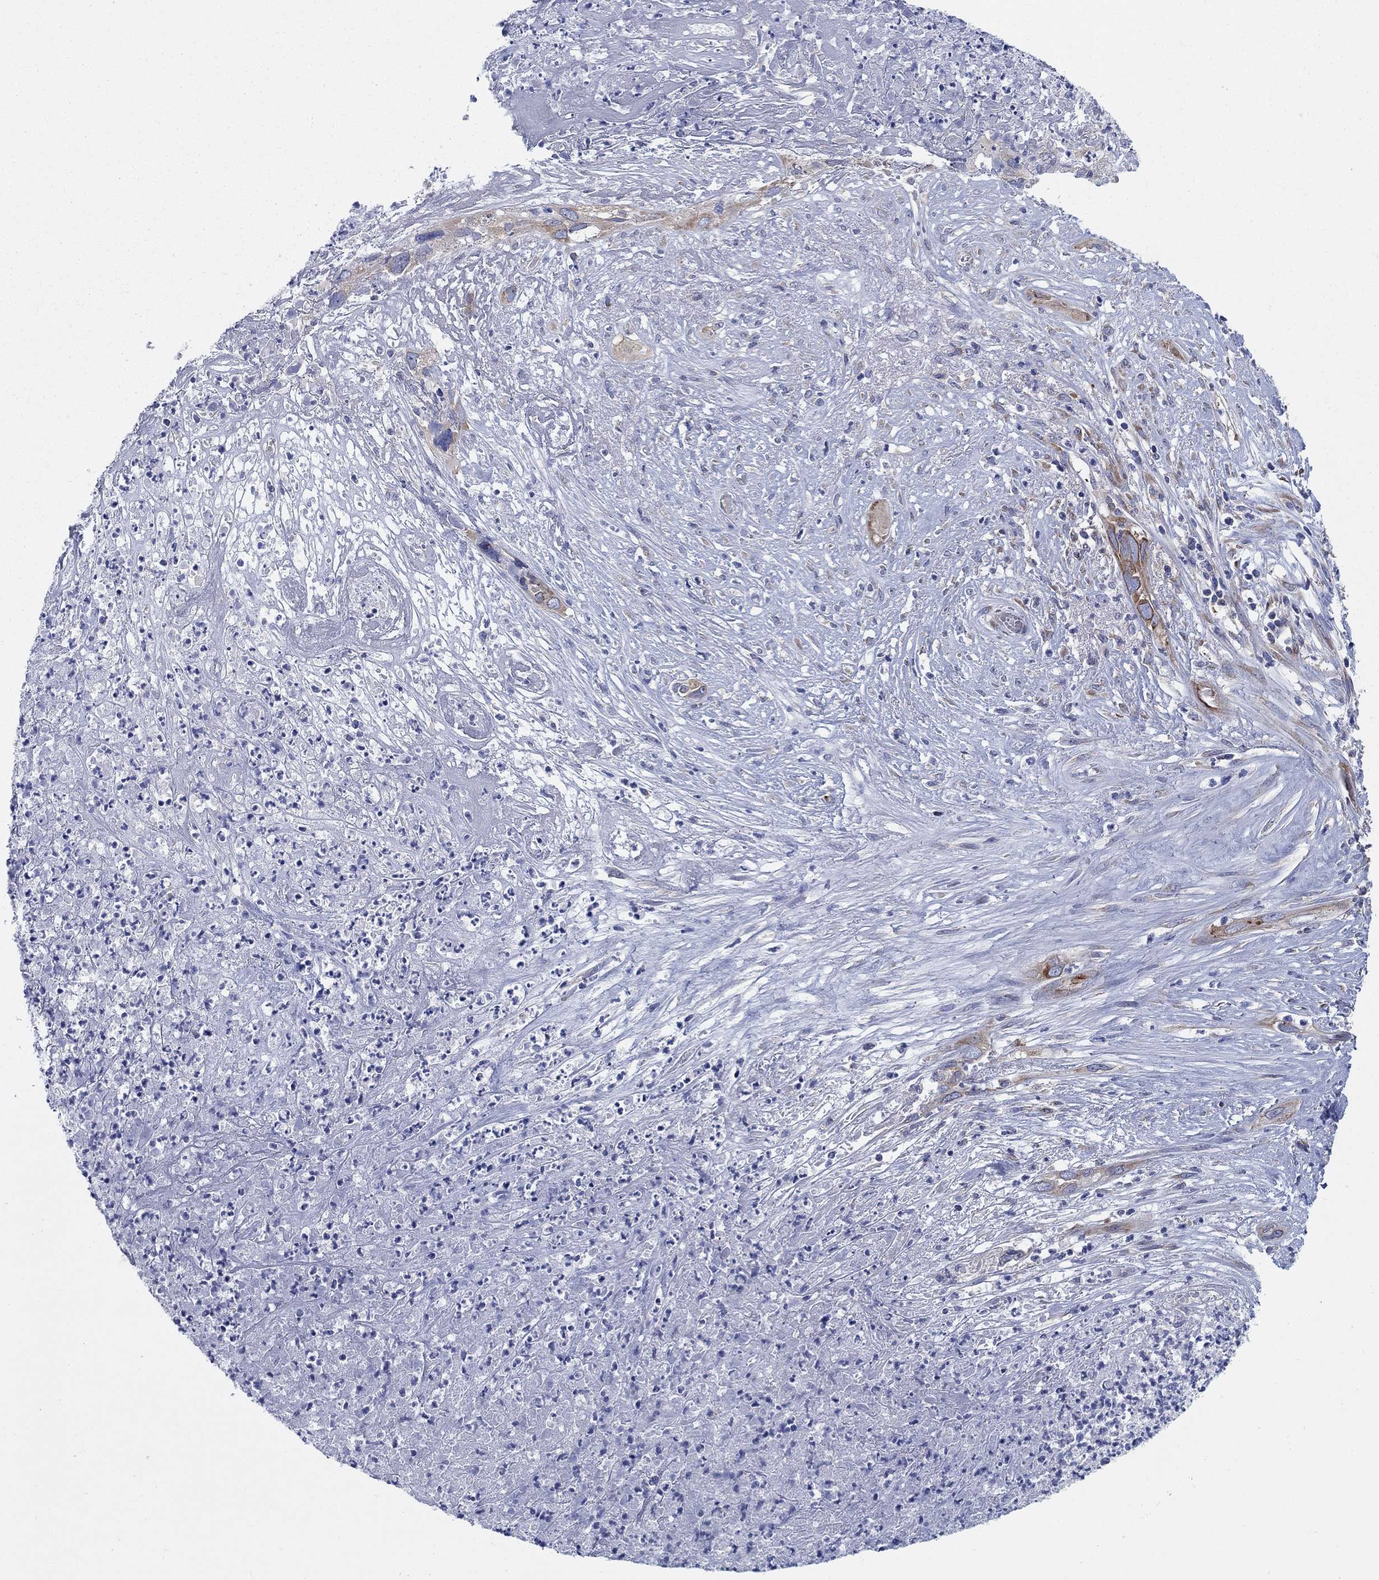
{"staining": {"intensity": "strong", "quantity": "<25%", "location": "cytoplasmic/membranous"}, "tissue": "cervical cancer", "cell_type": "Tumor cells", "image_type": "cancer", "snomed": [{"axis": "morphology", "description": "Squamous cell carcinoma, NOS"}, {"axis": "topography", "description": "Cervix"}], "caption": "Protein expression analysis of human squamous cell carcinoma (cervical) reveals strong cytoplasmic/membranous staining in about <25% of tumor cells.", "gene": "TMEM59", "patient": {"sex": "female", "age": 57}}